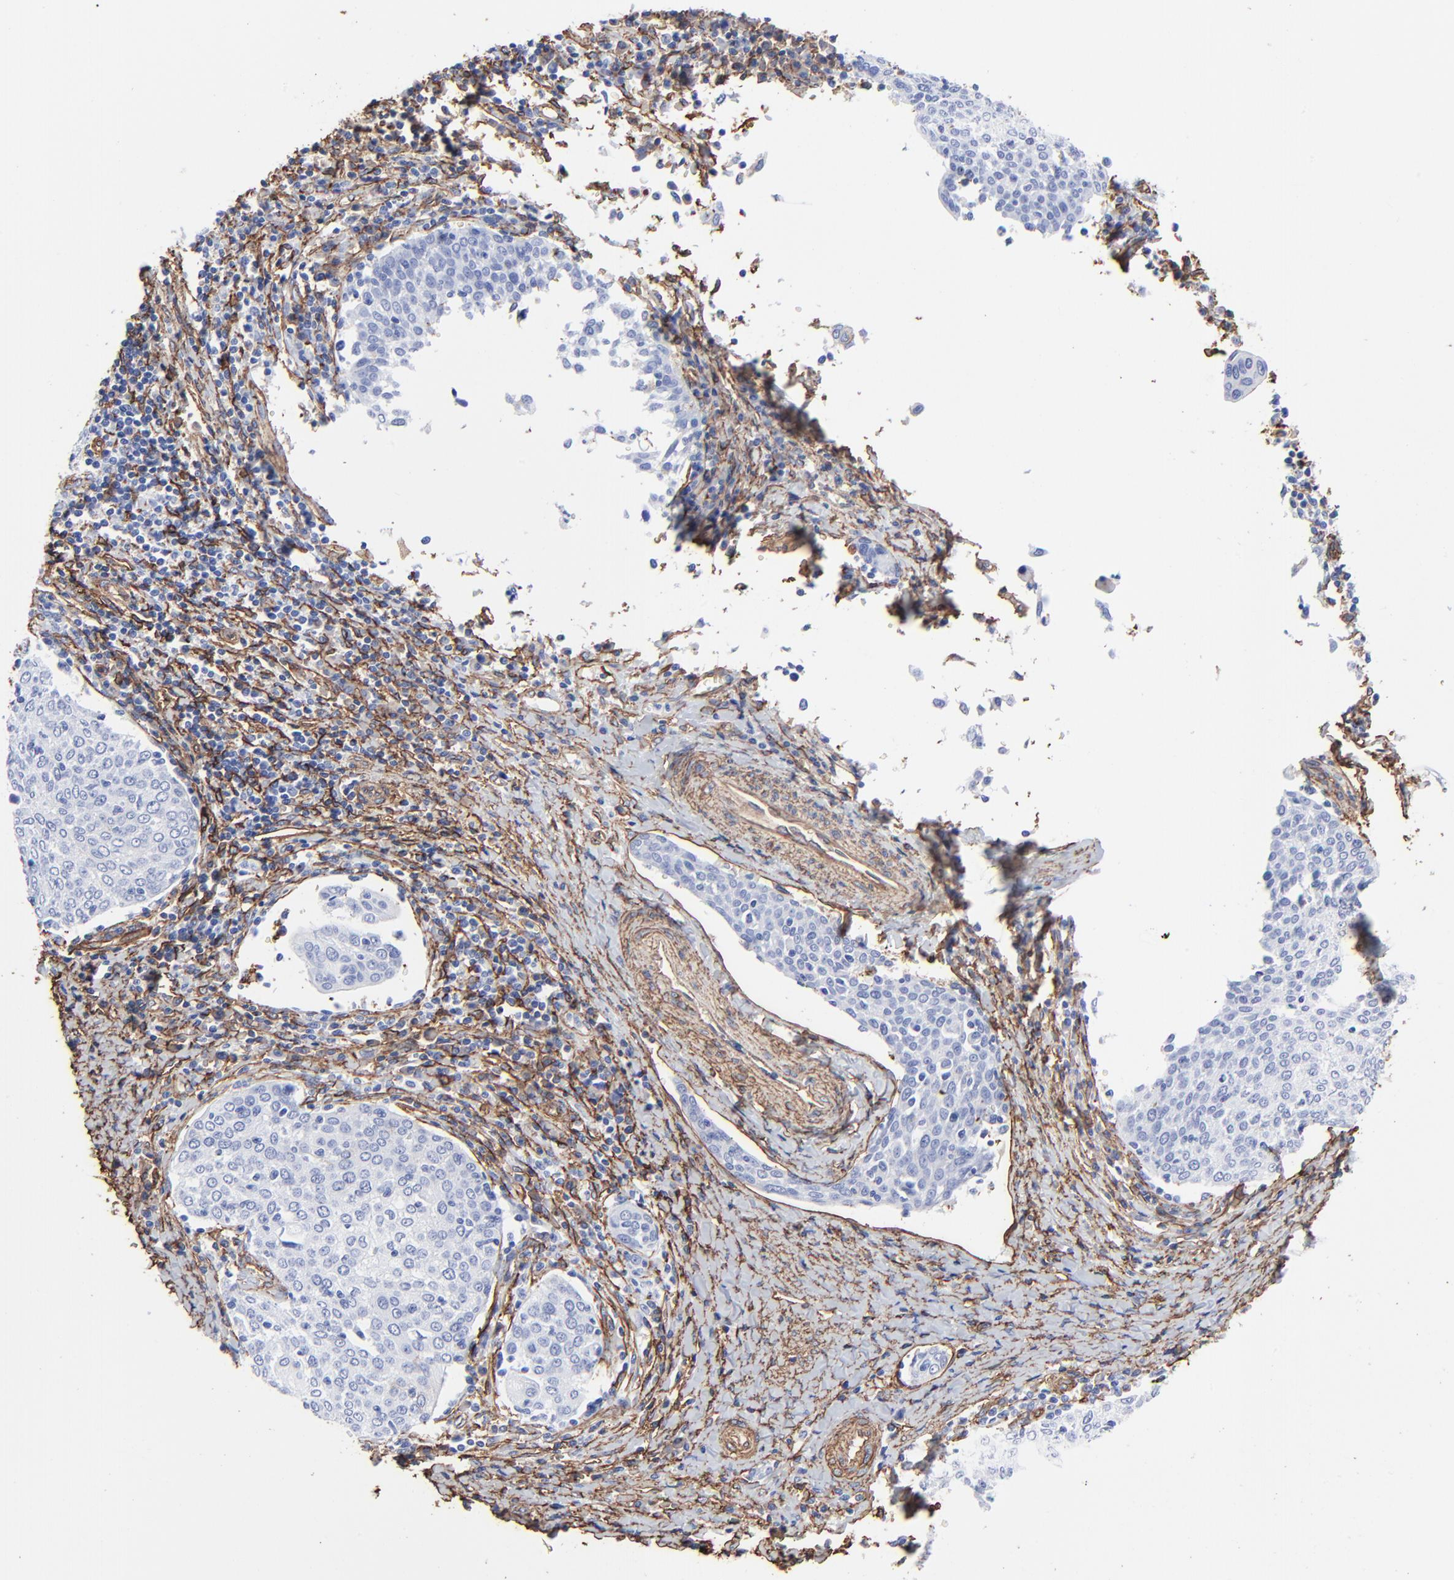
{"staining": {"intensity": "weak", "quantity": "25%-75%", "location": "cytoplasmic/membranous"}, "tissue": "cervical cancer", "cell_type": "Tumor cells", "image_type": "cancer", "snomed": [{"axis": "morphology", "description": "Squamous cell carcinoma, NOS"}, {"axis": "topography", "description": "Cervix"}], "caption": "Immunohistochemistry (IHC) photomicrograph of human cervical squamous cell carcinoma stained for a protein (brown), which exhibits low levels of weak cytoplasmic/membranous expression in approximately 25%-75% of tumor cells.", "gene": "CAV1", "patient": {"sex": "female", "age": 40}}